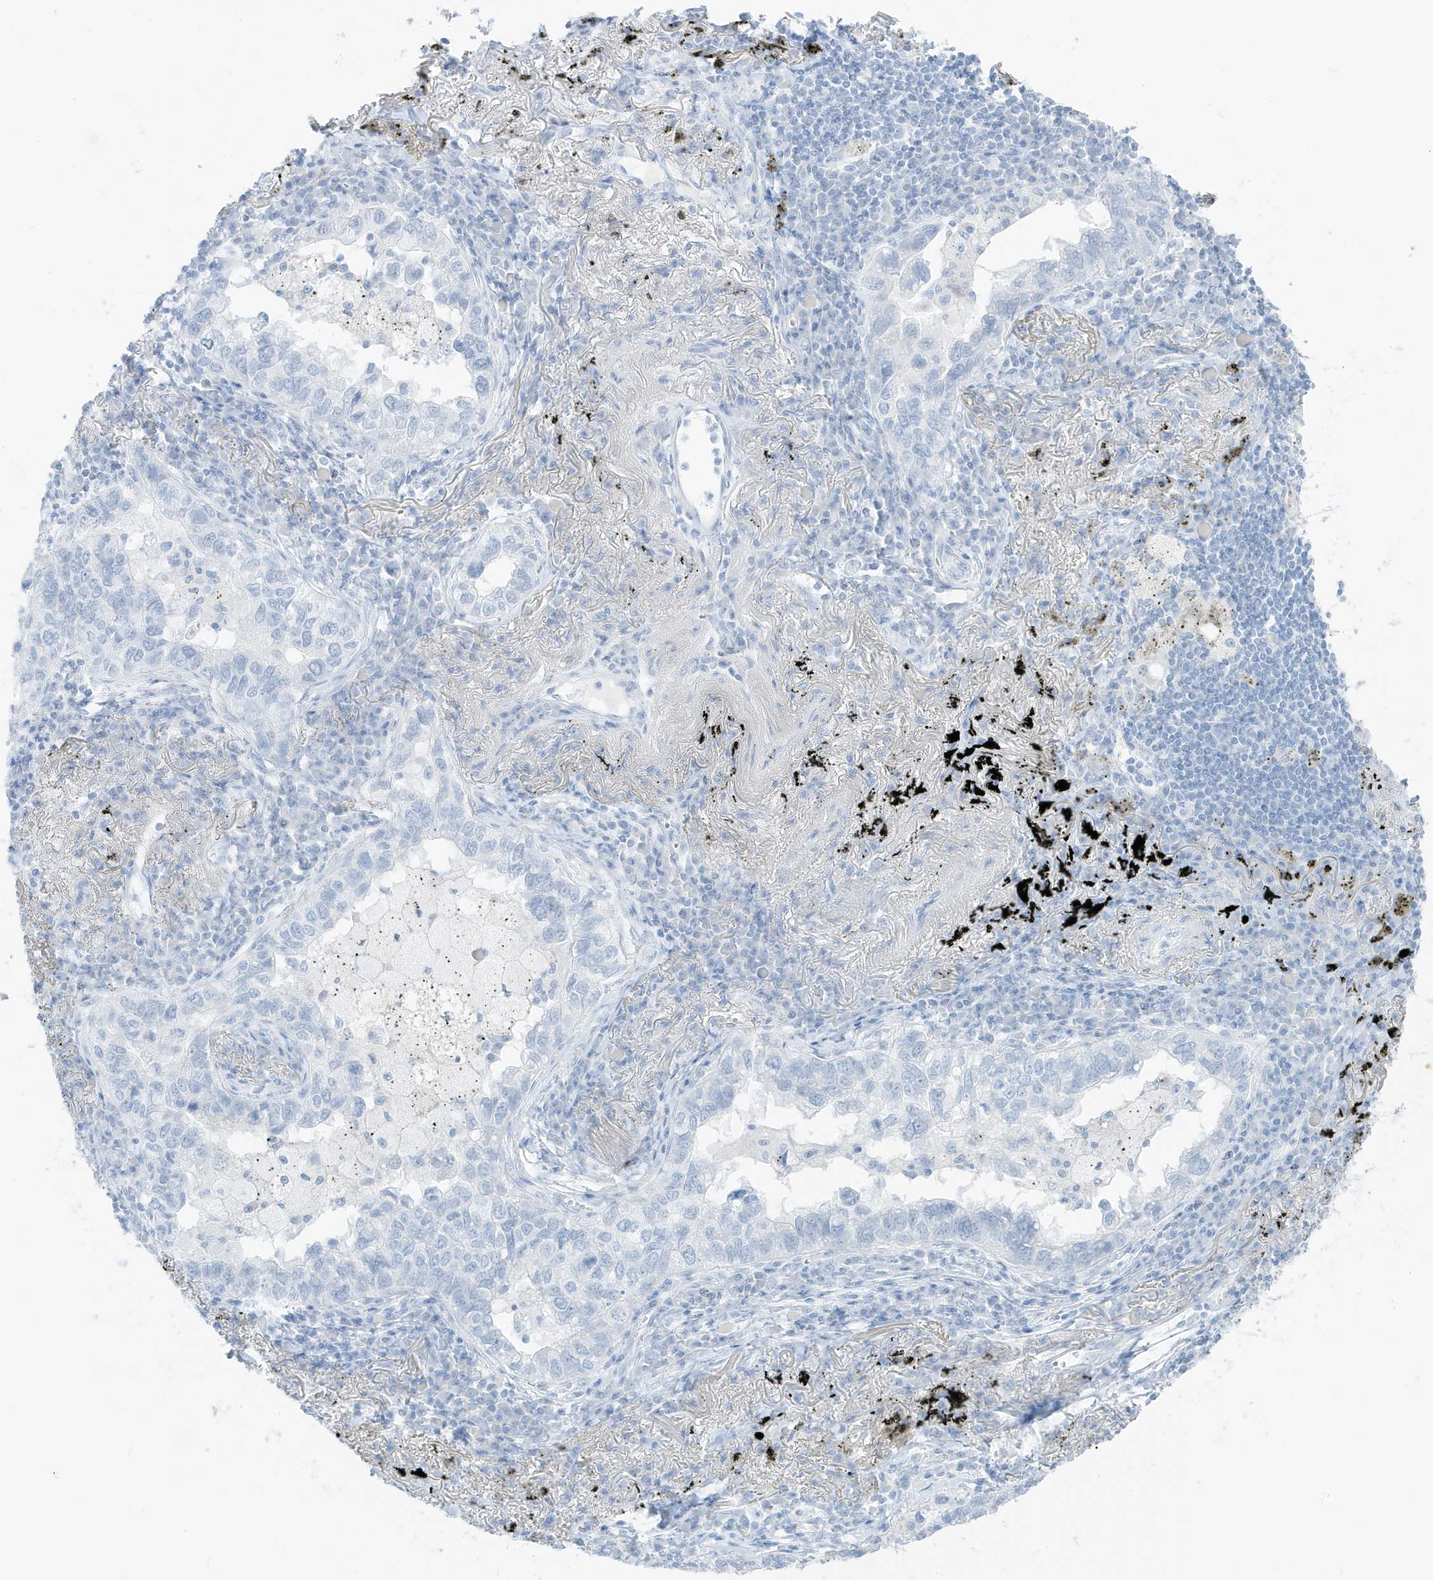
{"staining": {"intensity": "negative", "quantity": "none", "location": "none"}, "tissue": "lung cancer", "cell_type": "Tumor cells", "image_type": "cancer", "snomed": [{"axis": "morphology", "description": "Adenocarcinoma, NOS"}, {"axis": "topography", "description": "Lung"}], "caption": "Tumor cells show no significant staining in adenocarcinoma (lung). Nuclei are stained in blue.", "gene": "SLC22A13", "patient": {"sex": "male", "age": 65}}